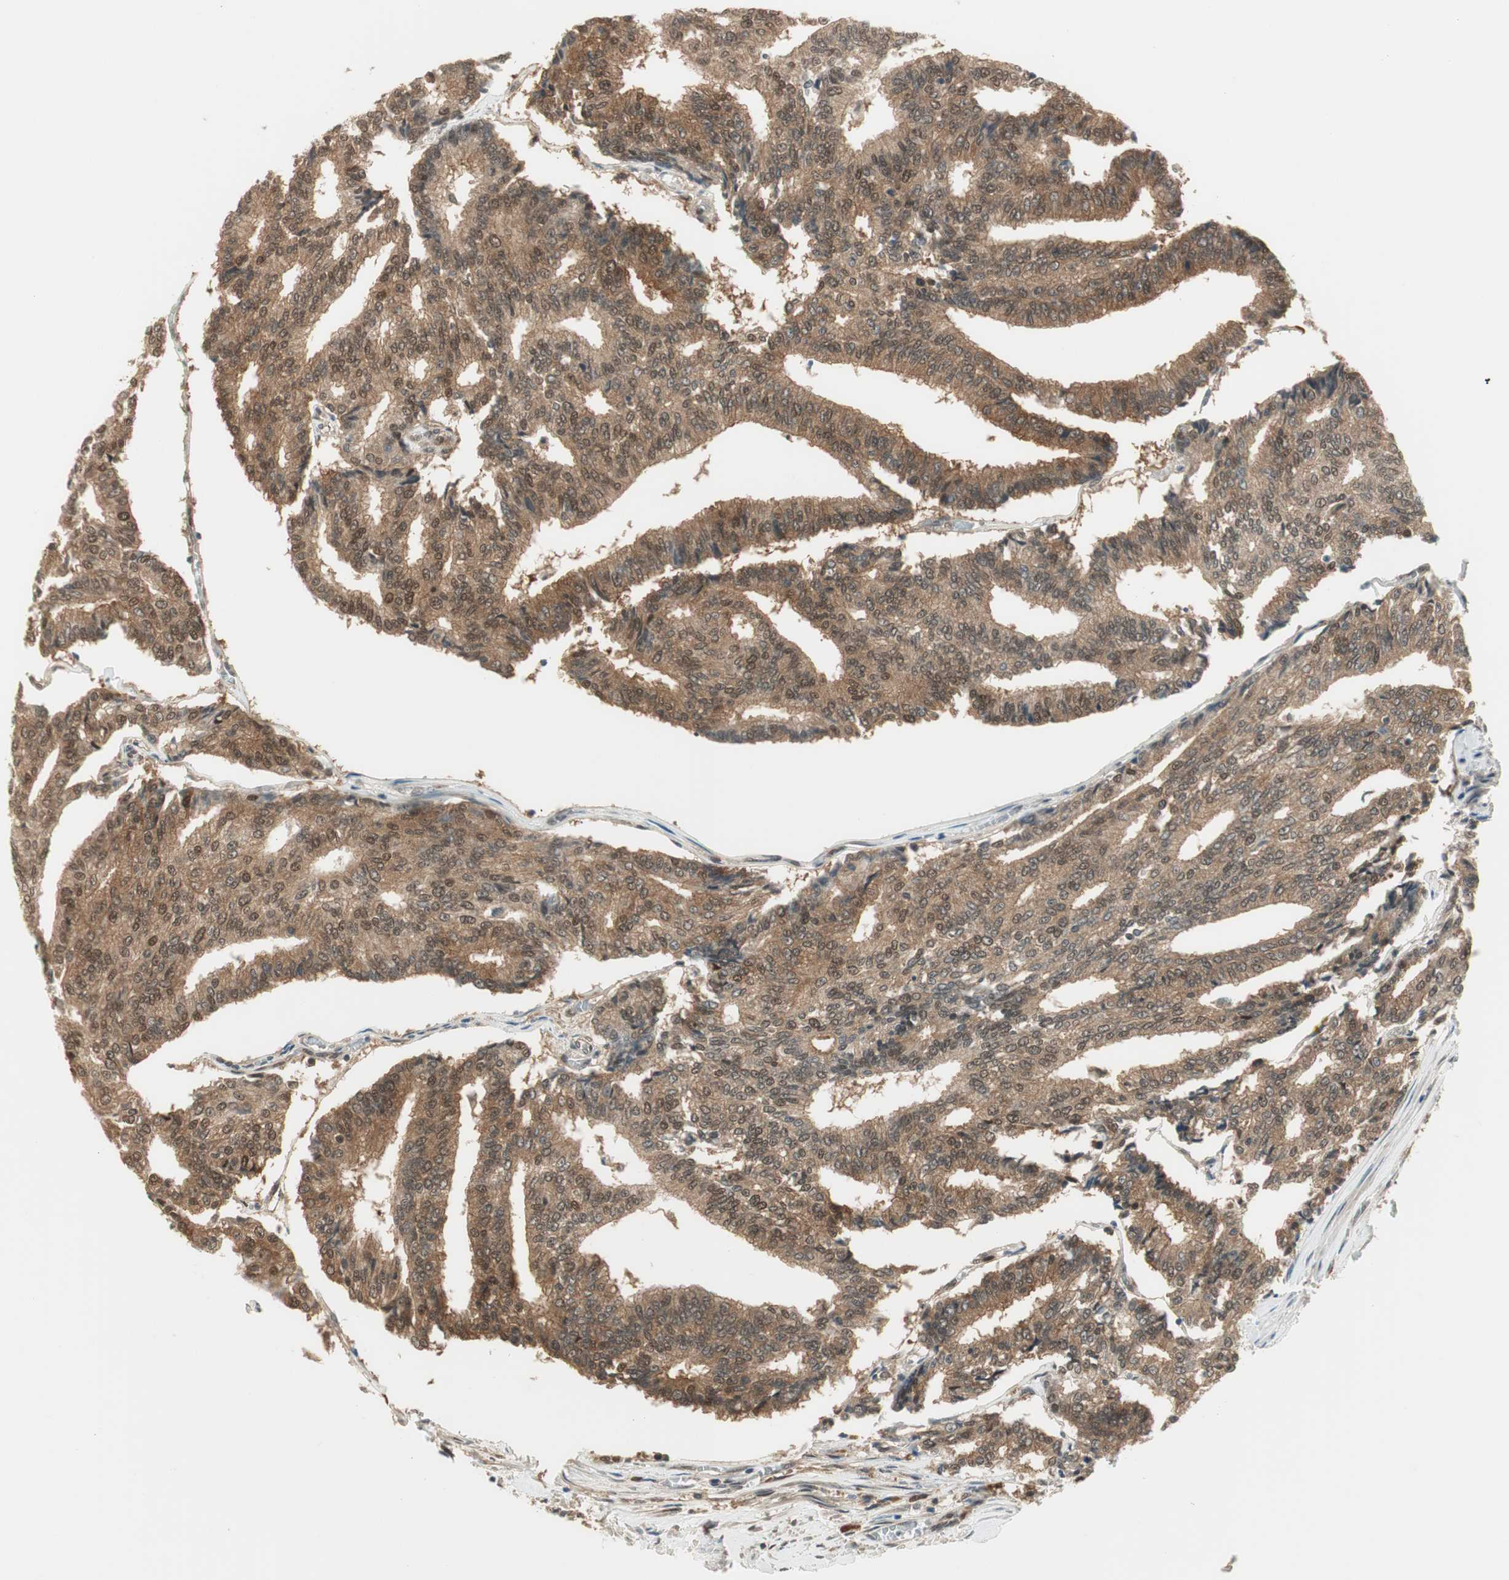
{"staining": {"intensity": "weak", "quantity": ">75%", "location": "cytoplasmic/membranous"}, "tissue": "prostate cancer", "cell_type": "Tumor cells", "image_type": "cancer", "snomed": [{"axis": "morphology", "description": "Adenocarcinoma, High grade"}, {"axis": "topography", "description": "Prostate"}], "caption": "Protein staining reveals weak cytoplasmic/membranous staining in about >75% of tumor cells in prostate high-grade adenocarcinoma. (brown staining indicates protein expression, while blue staining denotes nuclei).", "gene": "IPO5", "patient": {"sex": "male", "age": 55}}